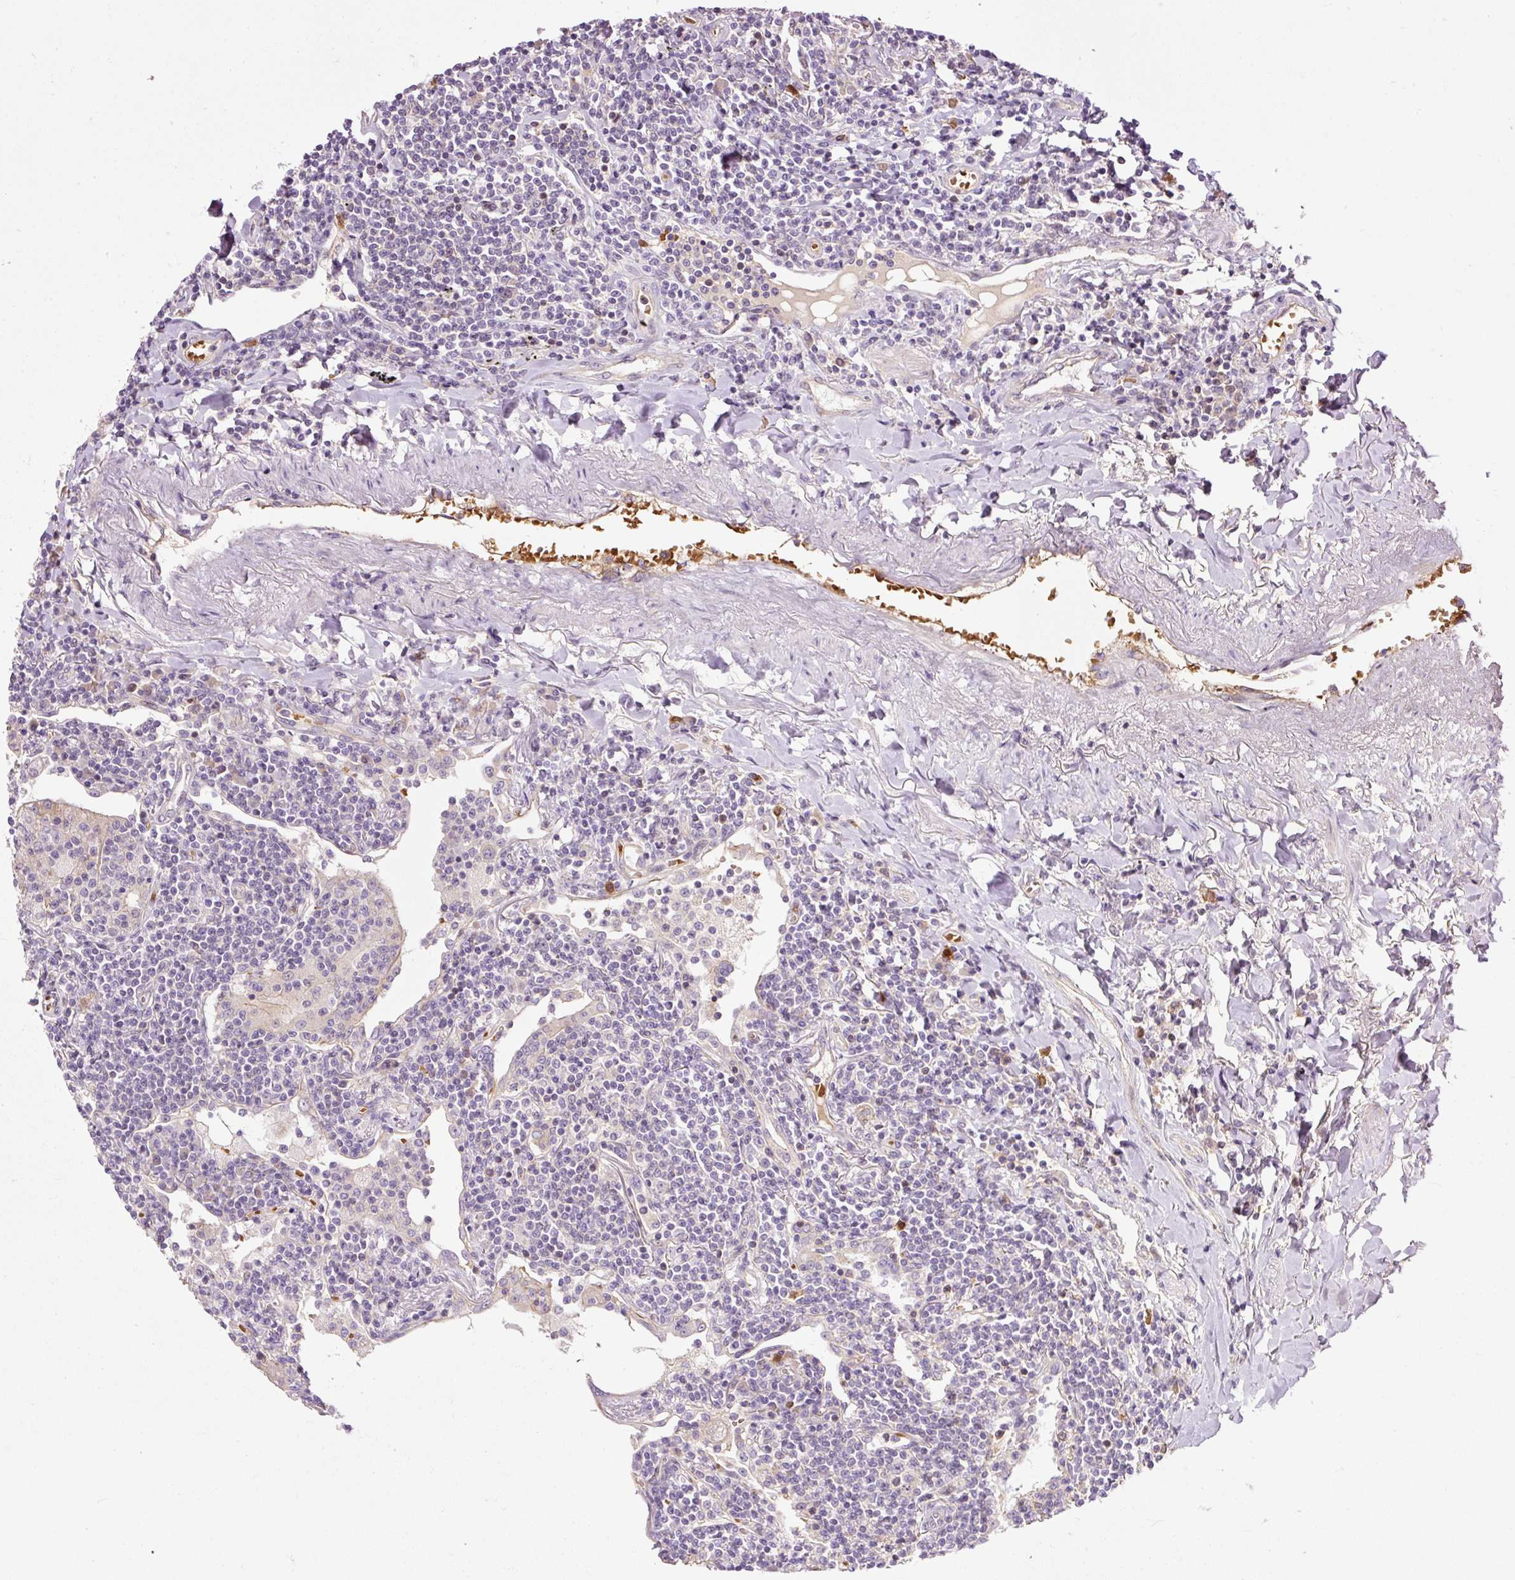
{"staining": {"intensity": "negative", "quantity": "none", "location": "none"}, "tissue": "lymphoma", "cell_type": "Tumor cells", "image_type": "cancer", "snomed": [{"axis": "morphology", "description": "Malignant lymphoma, non-Hodgkin's type, Low grade"}, {"axis": "topography", "description": "Lung"}], "caption": "IHC photomicrograph of neoplastic tissue: human lymphoma stained with DAB (3,3'-diaminobenzidine) shows no significant protein positivity in tumor cells.", "gene": "USHBP1", "patient": {"sex": "female", "age": 71}}